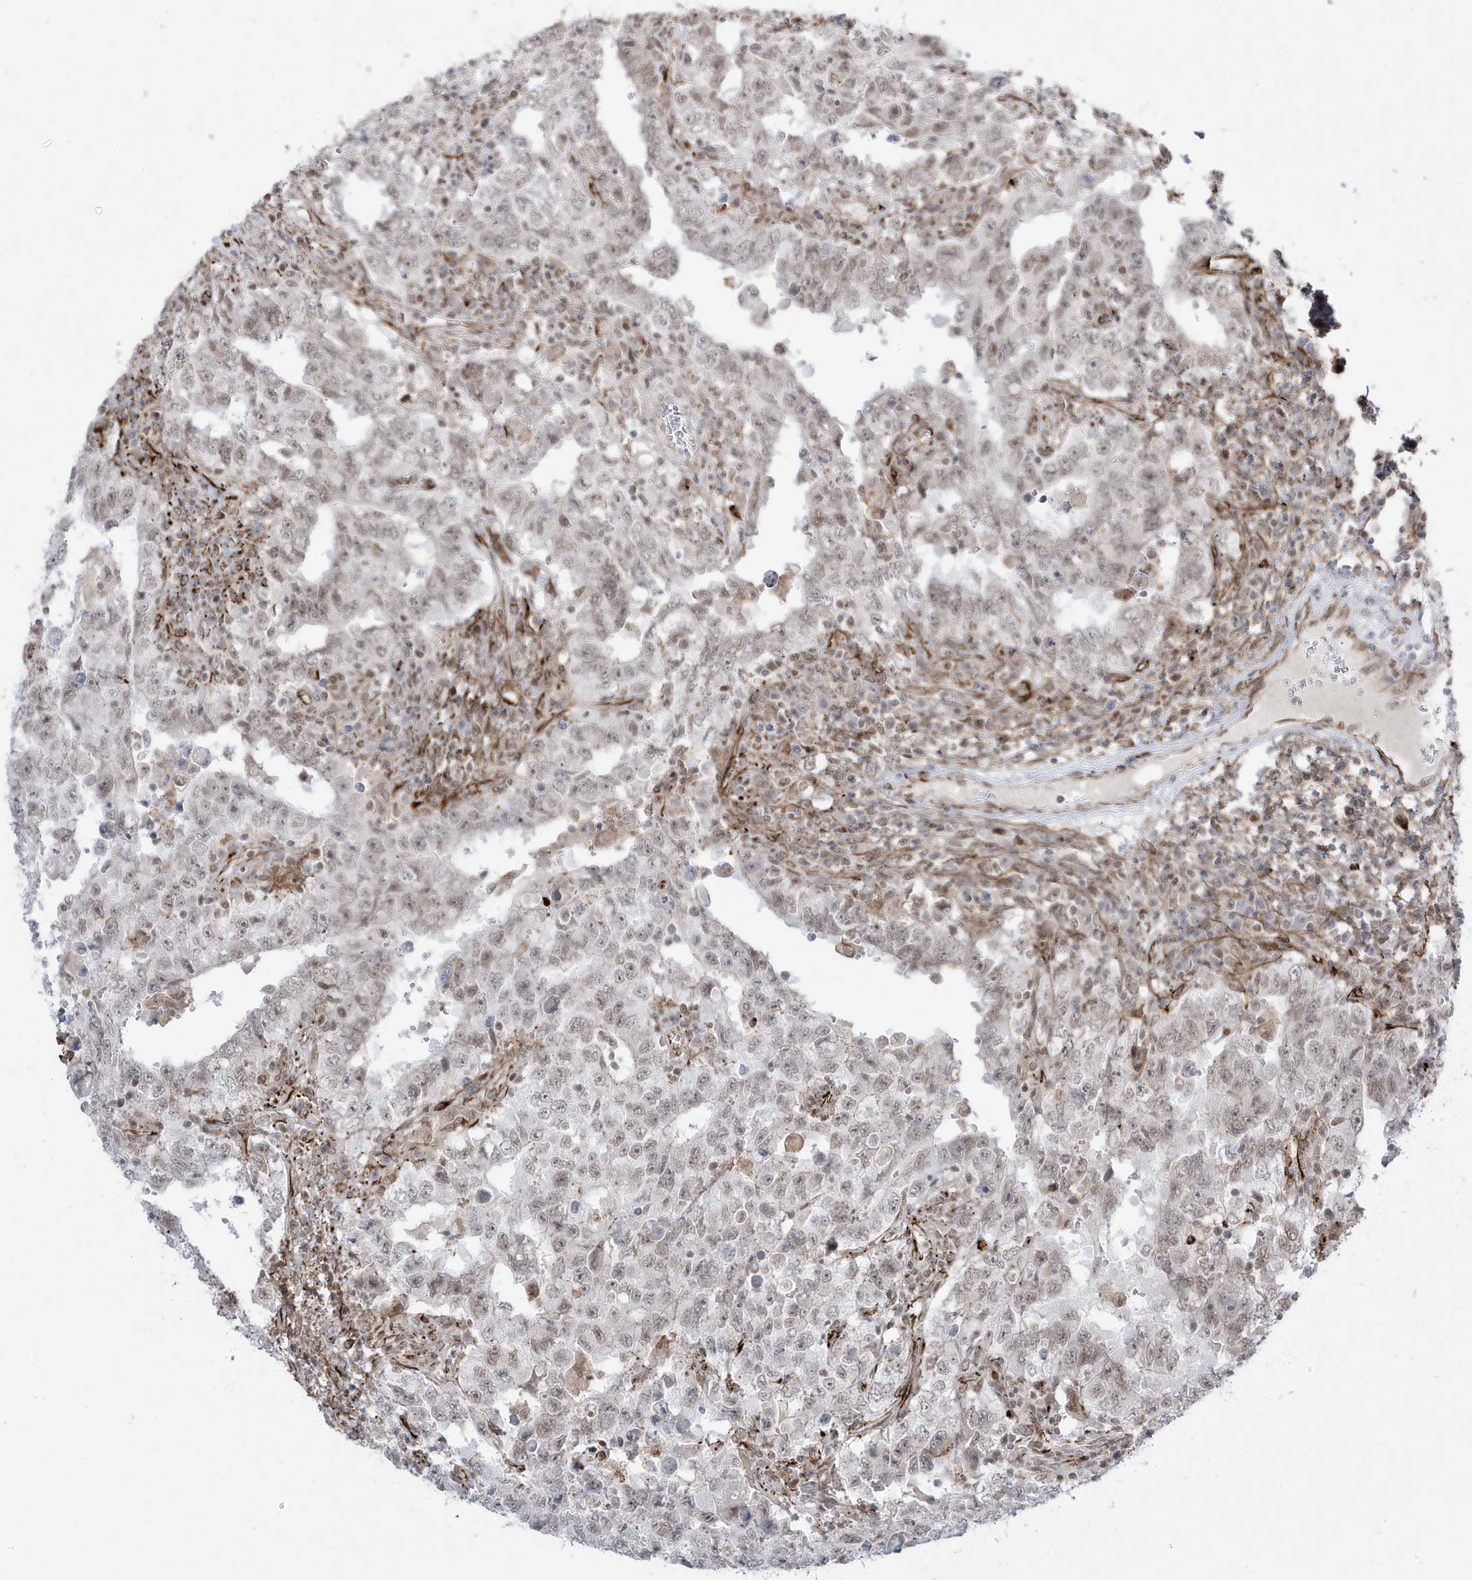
{"staining": {"intensity": "weak", "quantity": ">75%", "location": "nuclear"}, "tissue": "testis cancer", "cell_type": "Tumor cells", "image_type": "cancer", "snomed": [{"axis": "morphology", "description": "Carcinoma, Embryonal, NOS"}, {"axis": "topography", "description": "Testis"}], "caption": "Testis embryonal carcinoma tissue displays weak nuclear staining in approximately >75% of tumor cells", "gene": "ADAMTSL3", "patient": {"sex": "male", "age": 26}}